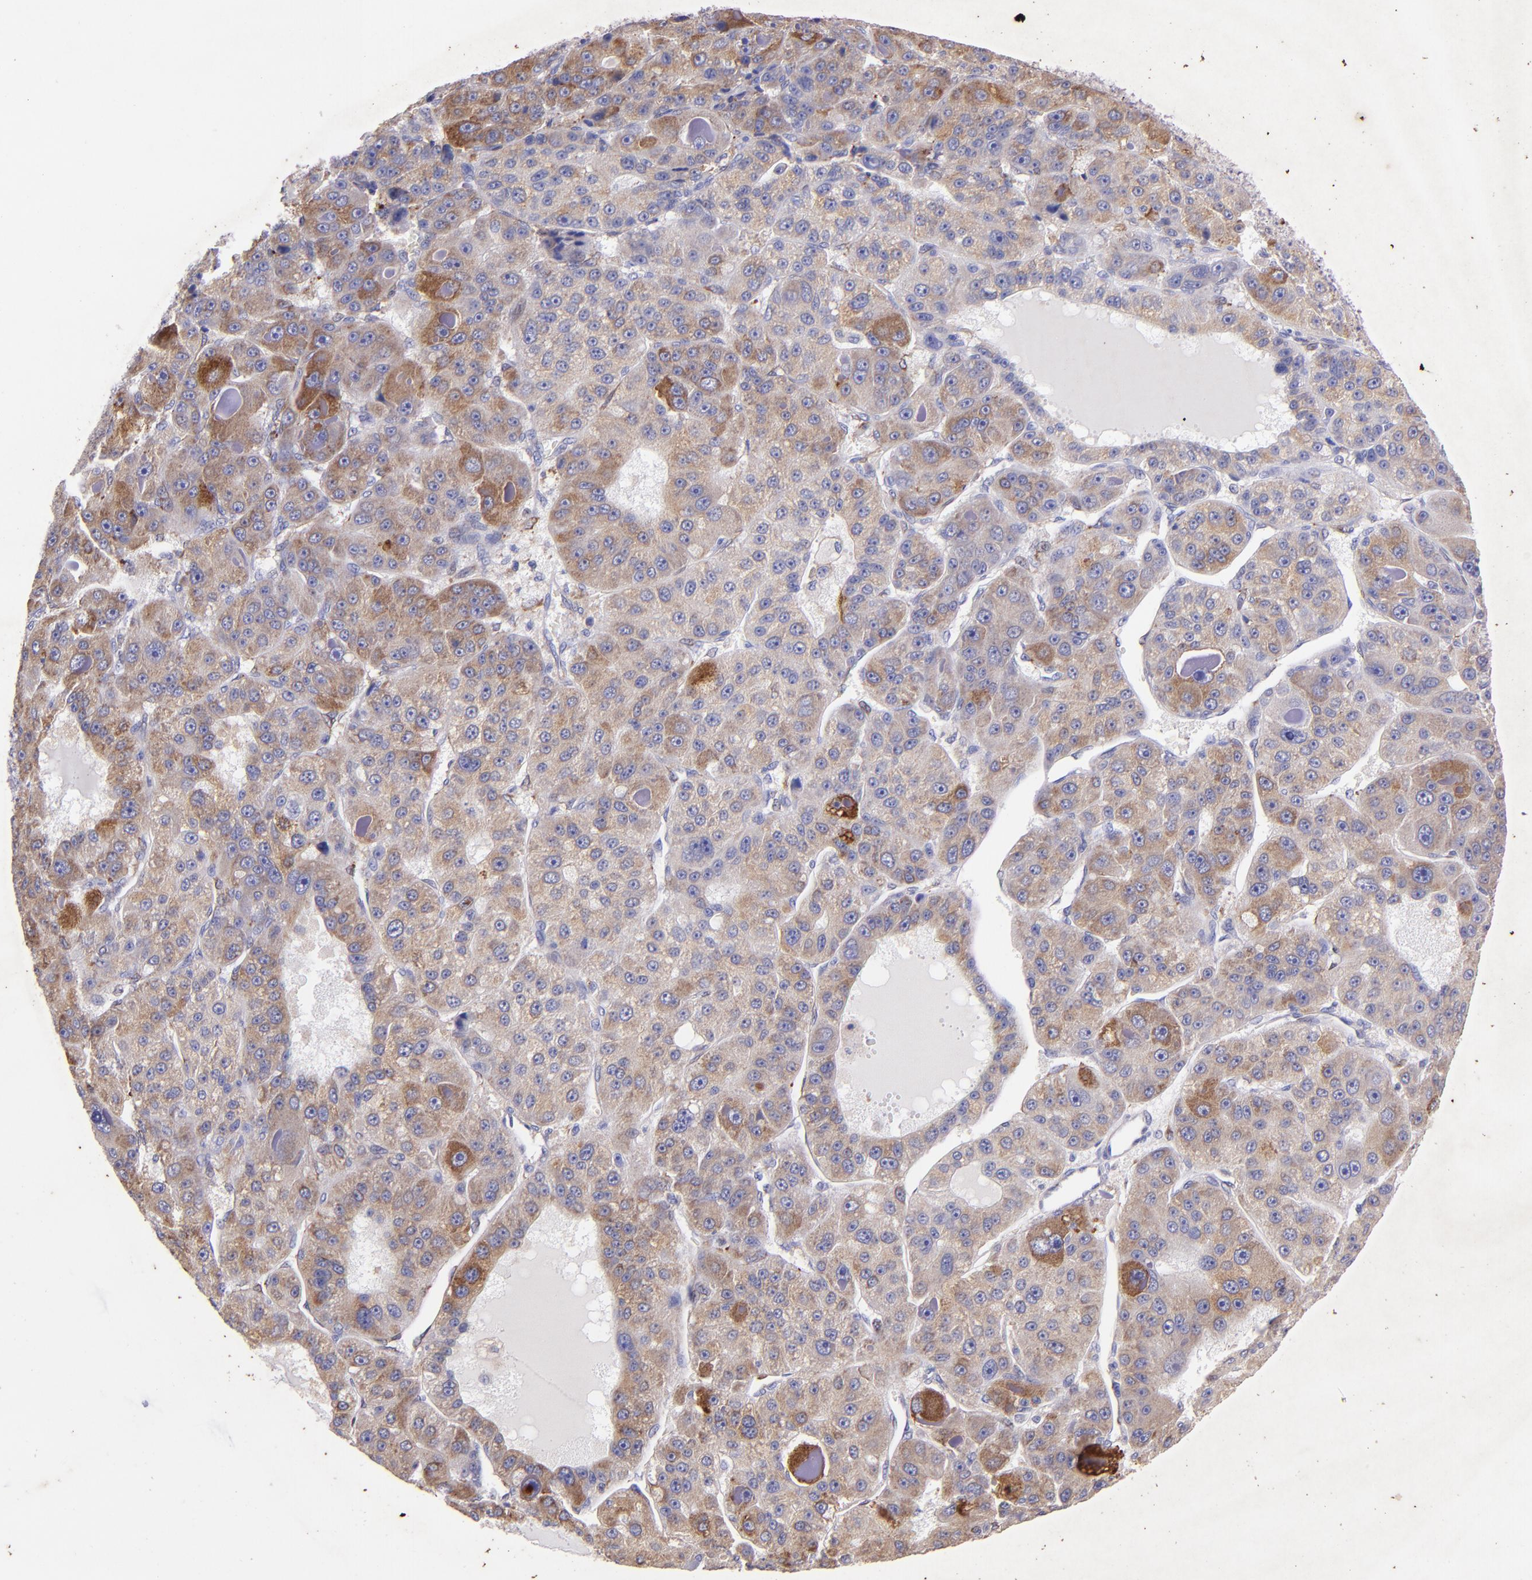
{"staining": {"intensity": "moderate", "quantity": ">75%", "location": "cytoplasmic/membranous"}, "tissue": "liver cancer", "cell_type": "Tumor cells", "image_type": "cancer", "snomed": [{"axis": "morphology", "description": "Carcinoma, Hepatocellular, NOS"}, {"axis": "topography", "description": "Liver"}], "caption": "A brown stain labels moderate cytoplasmic/membranous staining of a protein in liver cancer tumor cells.", "gene": "RET", "patient": {"sex": "male", "age": 76}}